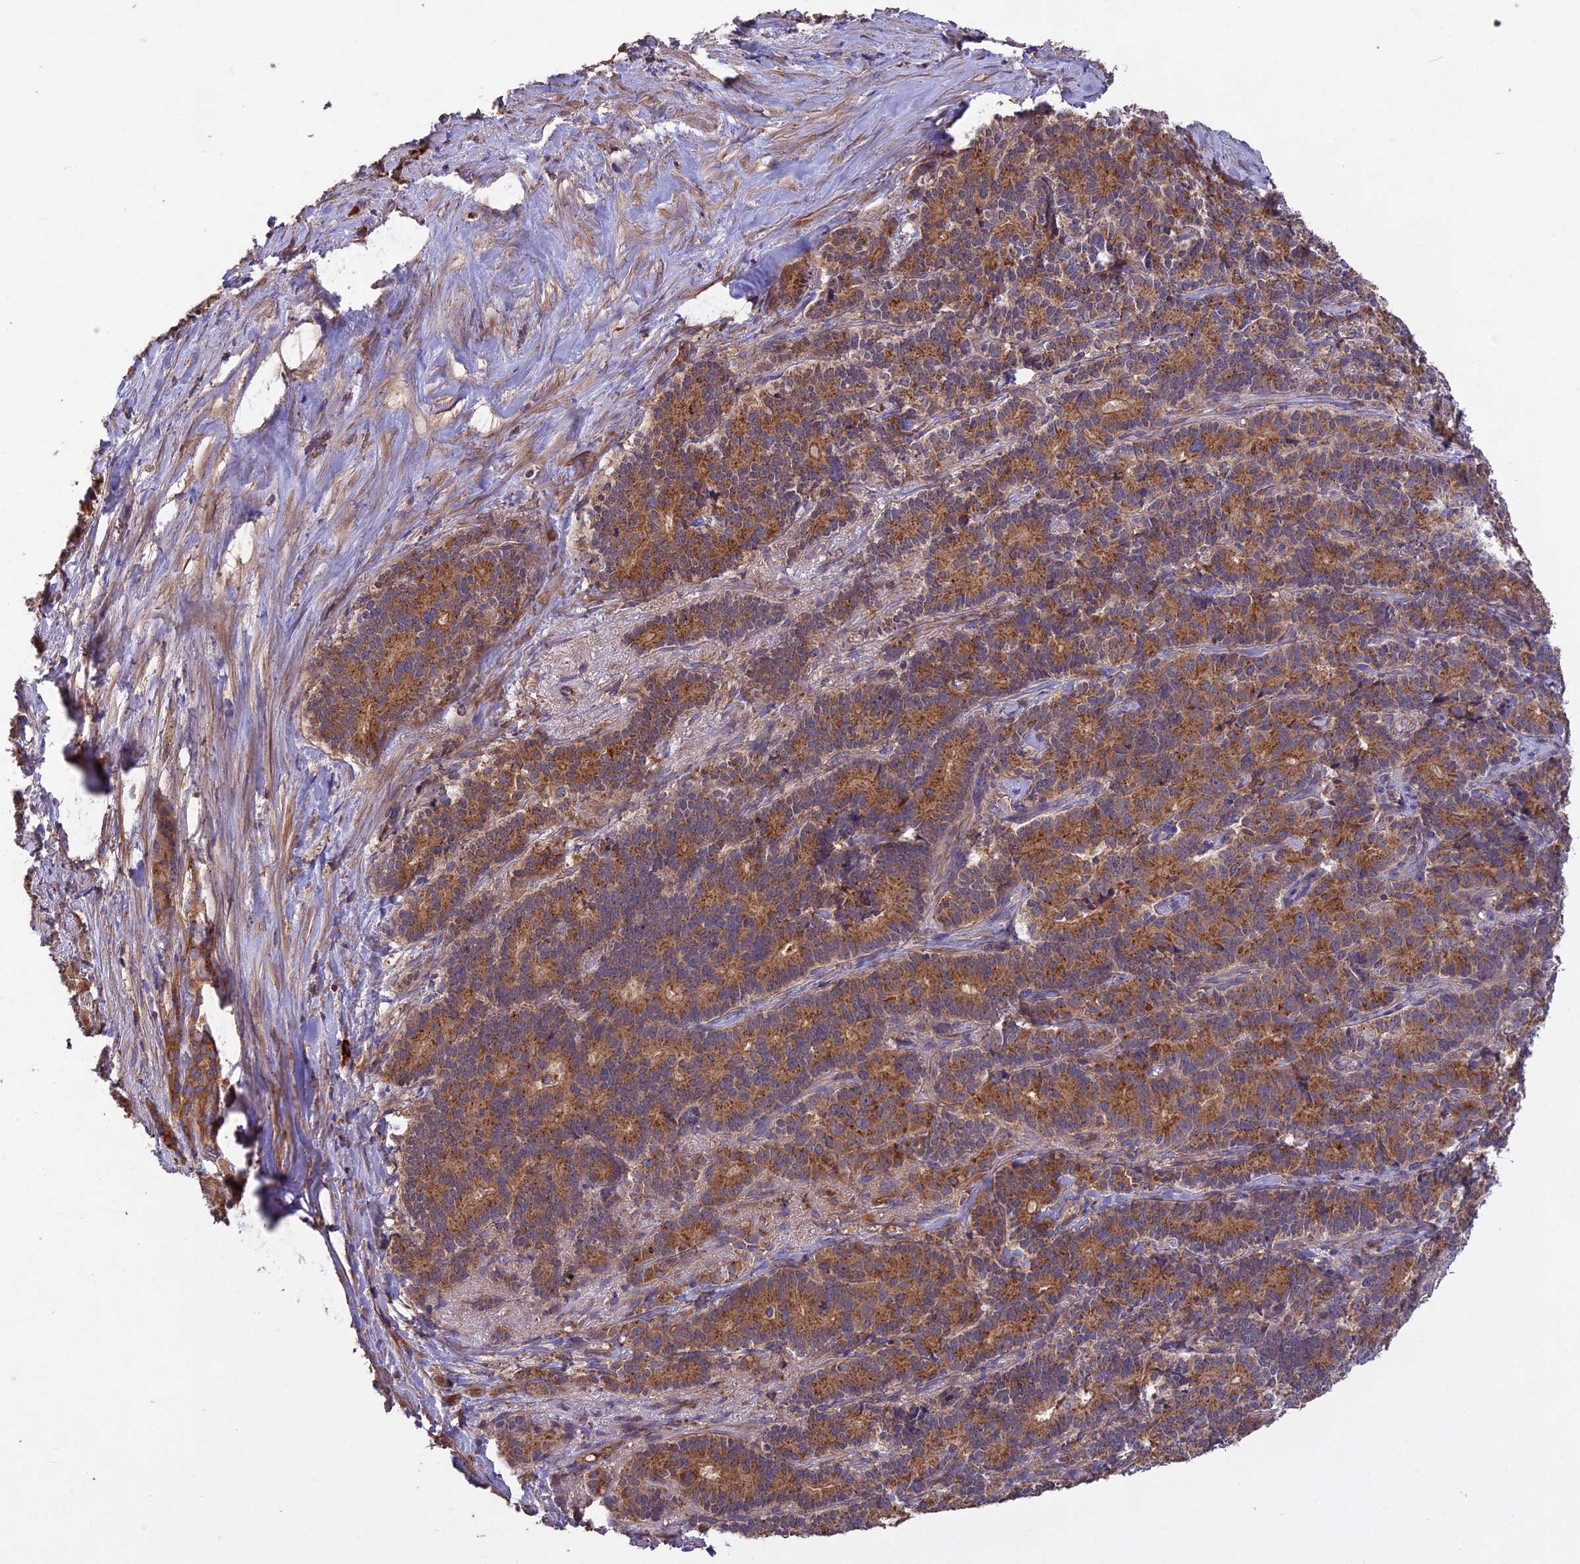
{"staining": {"intensity": "moderate", "quantity": ">75%", "location": "cytoplasmic/membranous"}, "tissue": "pancreatic cancer", "cell_type": "Tumor cells", "image_type": "cancer", "snomed": [{"axis": "morphology", "description": "Adenocarcinoma, NOS"}, {"axis": "topography", "description": "Pancreas"}], "caption": "A brown stain labels moderate cytoplasmic/membranous staining of a protein in pancreatic cancer (adenocarcinoma) tumor cells. The staining was performed using DAB (3,3'-diaminobenzidine), with brown indicating positive protein expression. Nuclei are stained blue with hematoxylin.", "gene": "NUDT8", "patient": {"sex": "female", "age": 74}}